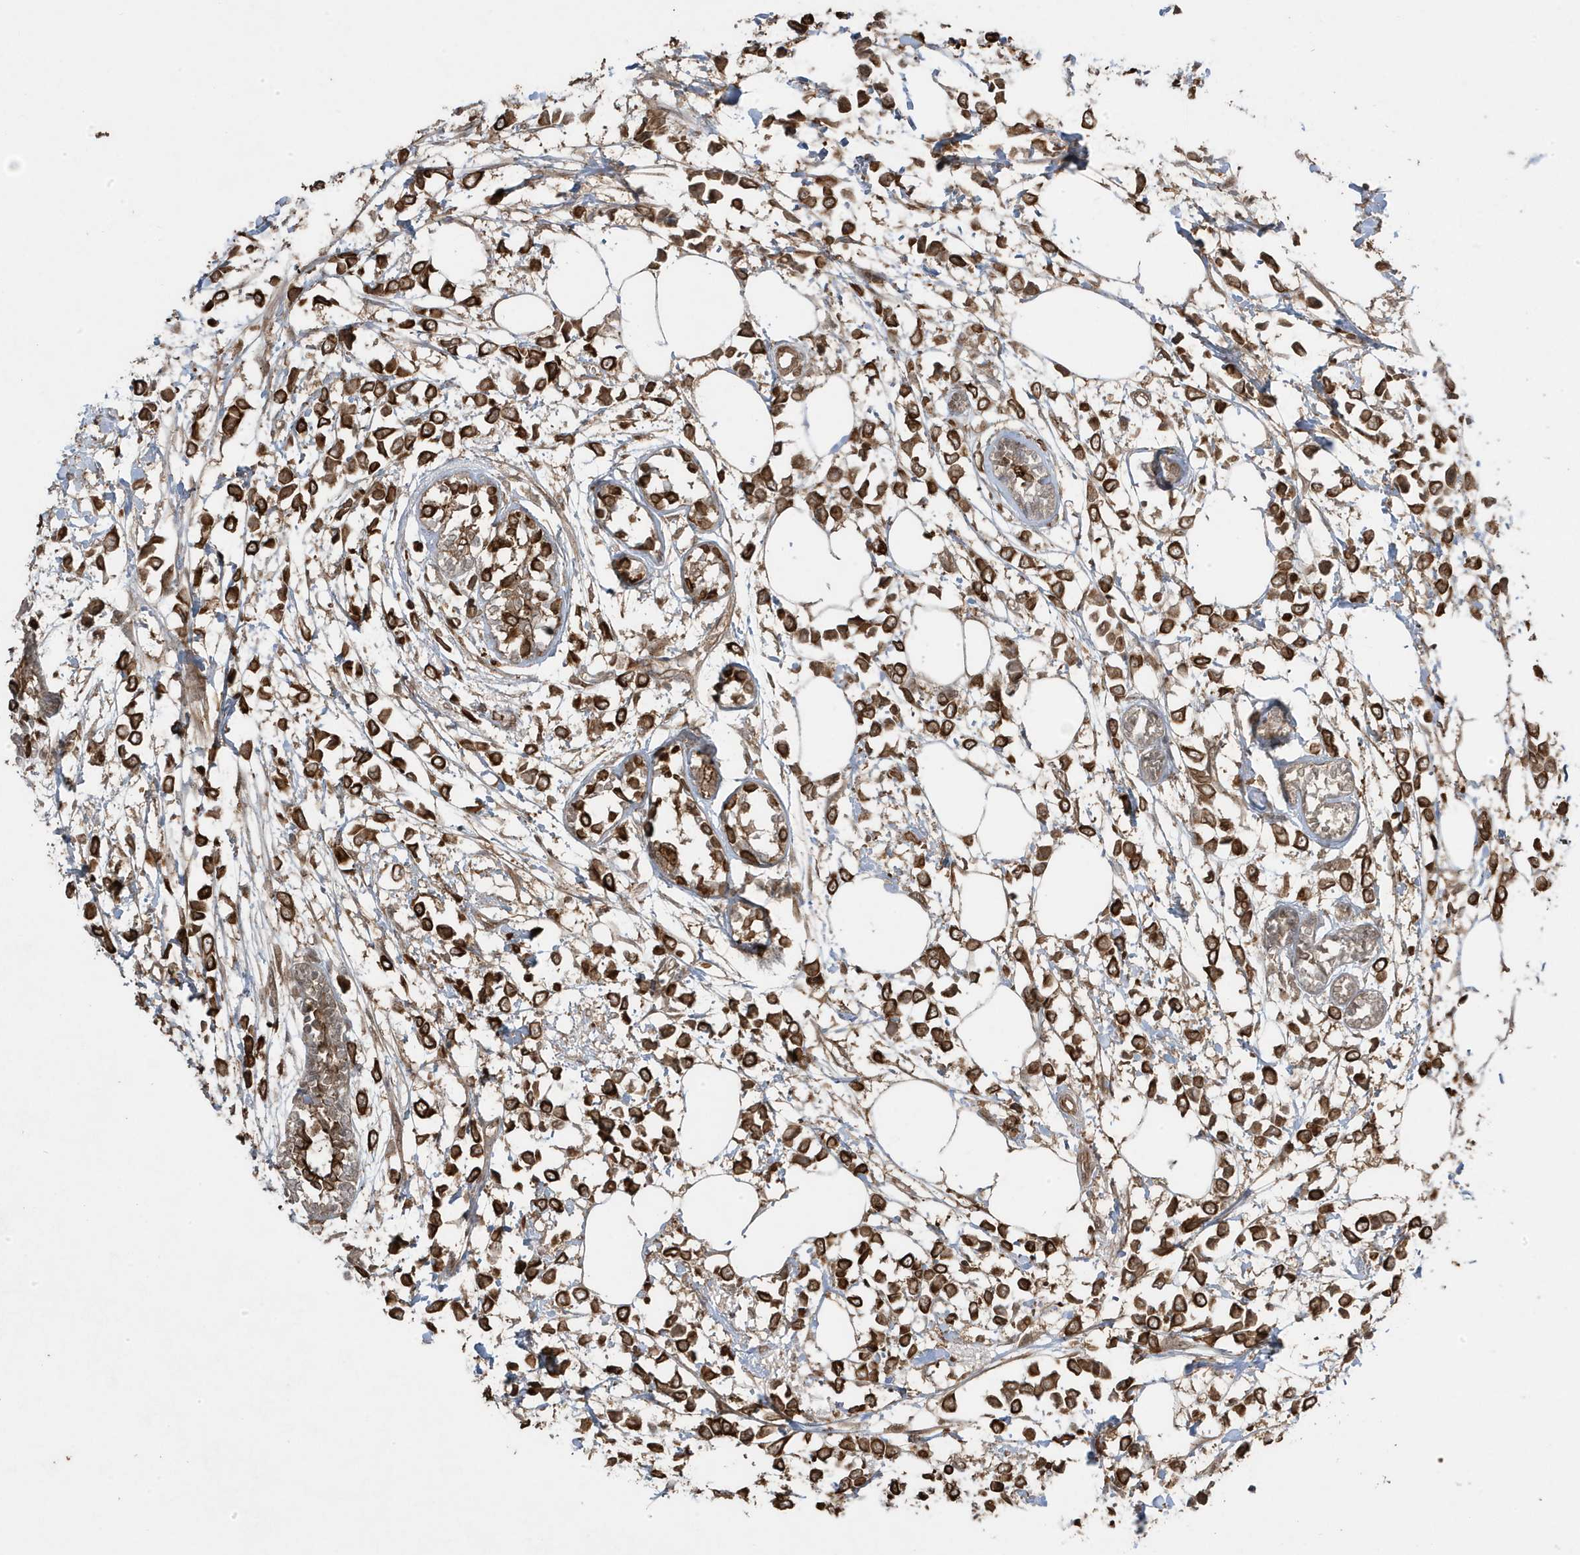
{"staining": {"intensity": "strong", "quantity": ">75%", "location": "cytoplasmic/membranous"}, "tissue": "breast cancer", "cell_type": "Tumor cells", "image_type": "cancer", "snomed": [{"axis": "morphology", "description": "Lobular carcinoma"}, {"axis": "topography", "description": "Breast"}], "caption": "A high-resolution photomicrograph shows IHC staining of breast cancer (lobular carcinoma), which reveals strong cytoplasmic/membranous positivity in approximately >75% of tumor cells.", "gene": "ASAP1", "patient": {"sex": "female", "age": 51}}